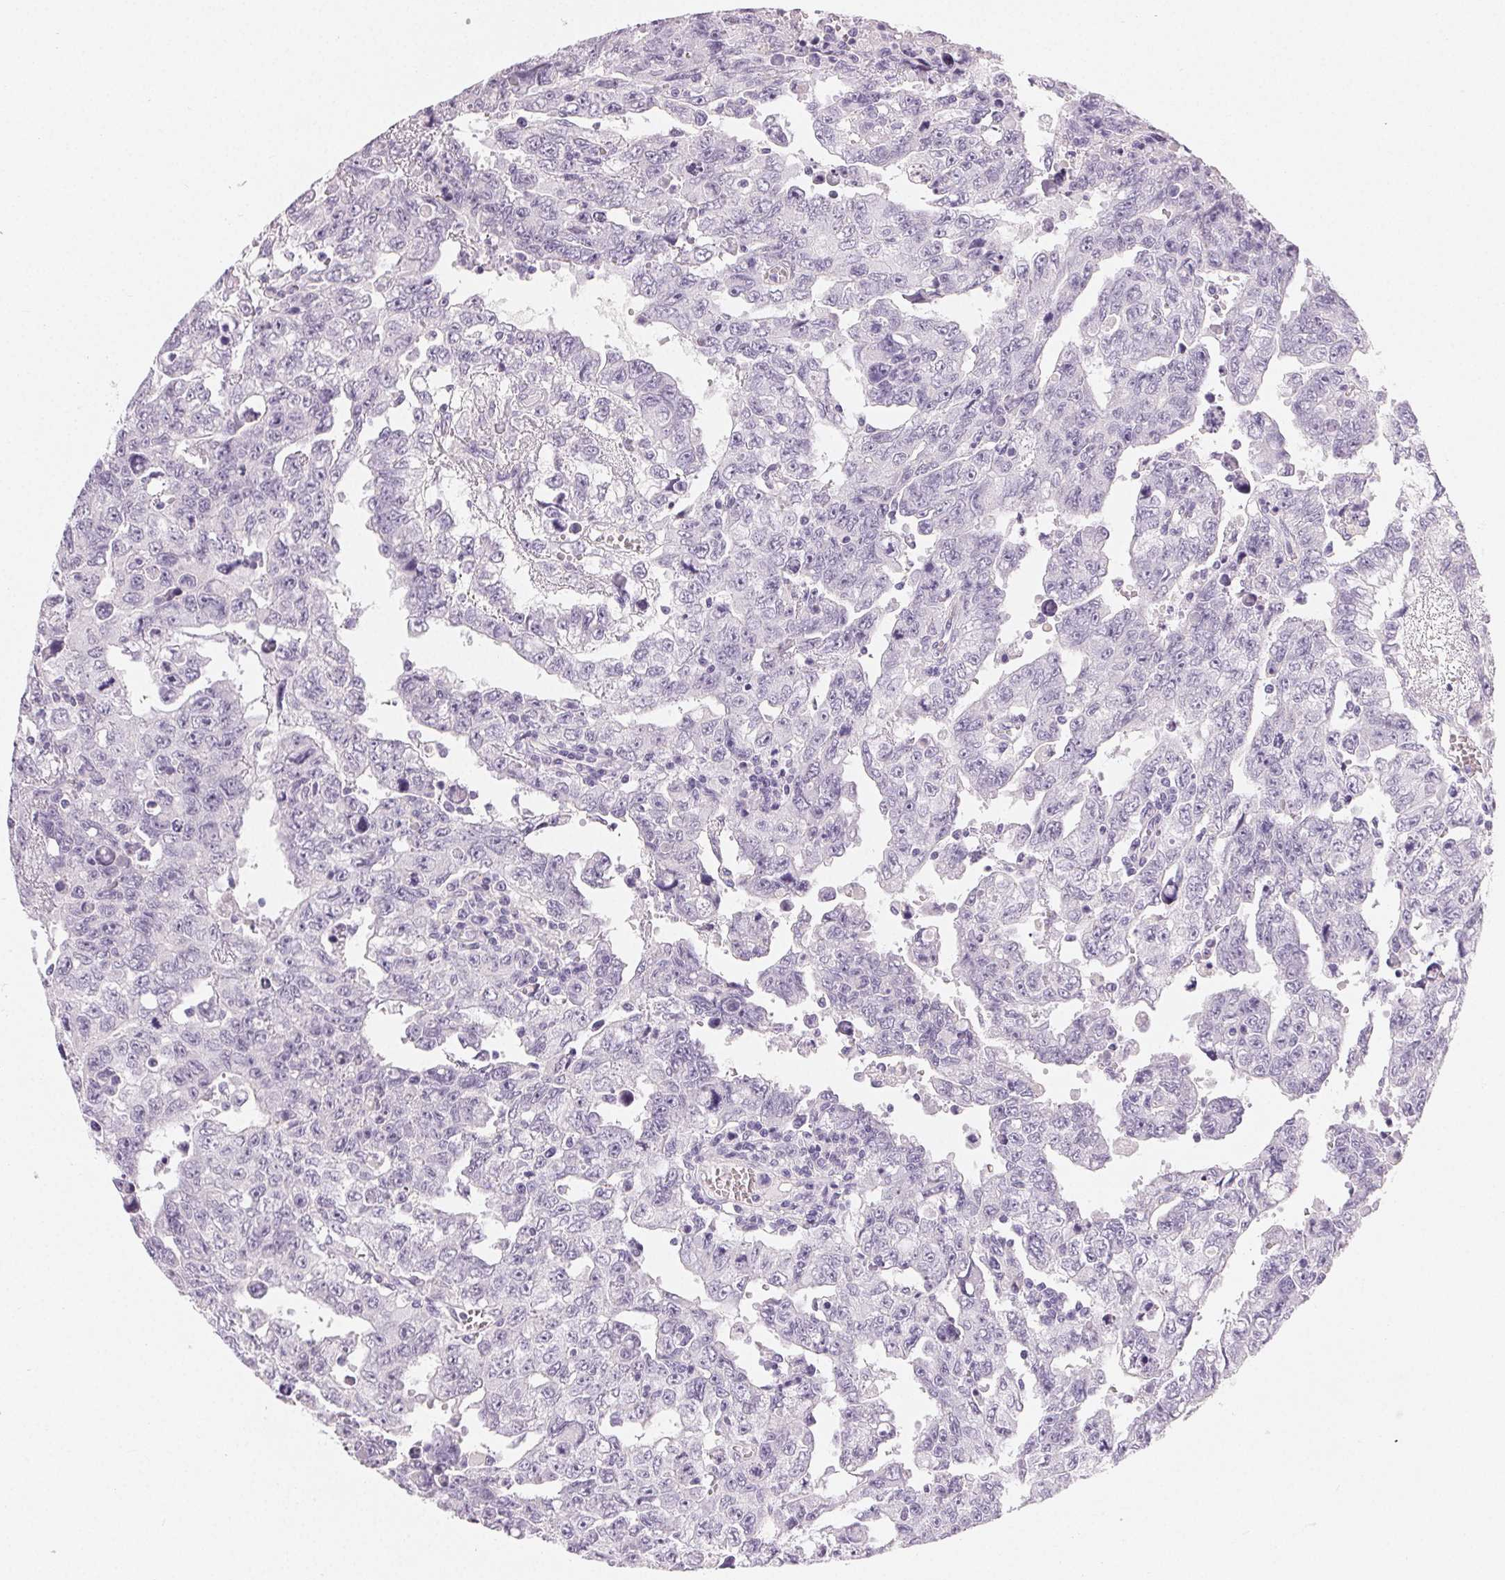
{"staining": {"intensity": "negative", "quantity": "none", "location": "none"}, "tissue": "testis cancer", "cell_type": "Tumor cells", "image_type": "cancer", "snomed": [{"axis": "morphology", "description": "Carcinoma, Embryonal, NOS"}, {"axis": "topography", "description": "Testis"}], "caption": "Immunohistochemical staining of testis embryonal carcinoma shows no significant expression in tumor cells. The staining is performed using DAB (3,3'-diaminobenzidine) brown chromogen with nuclei counter-stained in using hematoxylin.", "gene": "MIOX", "patient": {"sex": "male", "age": 24}}